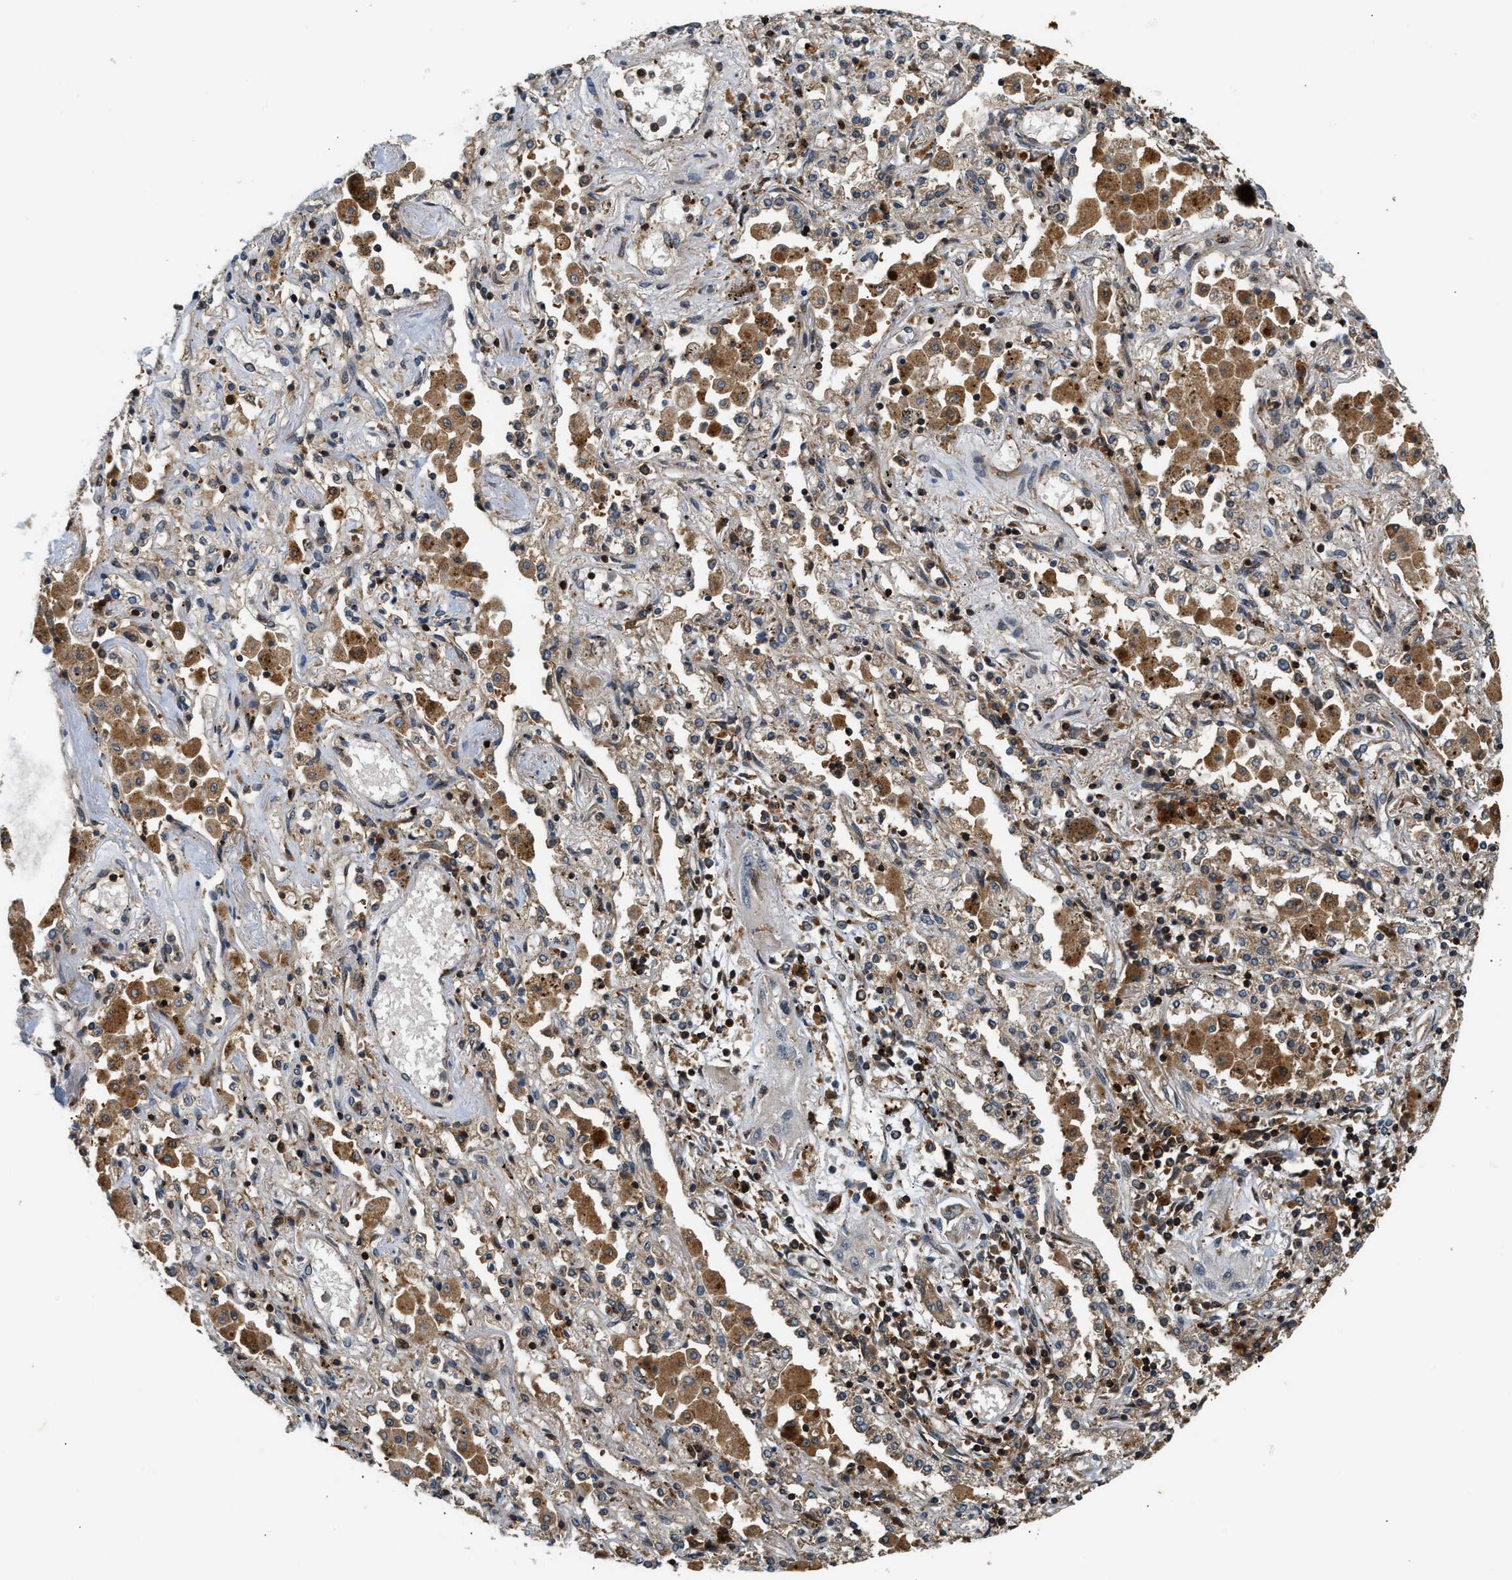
{"staining": {"intensity": "moderate", "quantity": "25%-75%", "location": "cytoplasmic/membranous"}, "tissue": "lung cancer", "cell_type": "Tumor cells", "image_type": "cancer", "snomed": [{"axis": "morphology", "description": "Squamous cell carcinoma, NOS"}, {"axis": "topography", "description": "Lung"}], "caption": "Brown immunohistochemical staining in human lung squamous cell carcinoma shows moderate cytoplasmic/membranous staining in approximately 25%-75% of tumor cells. The staining was performed using DAB (3,3'-diaminobenzidine) to visualize the protein expression in brown, while the nuclei were stained in blue with hematoxylin (Magnification: 20x).", "gene": "SNX5", "patient": {"sex": "female", "age": 47}}